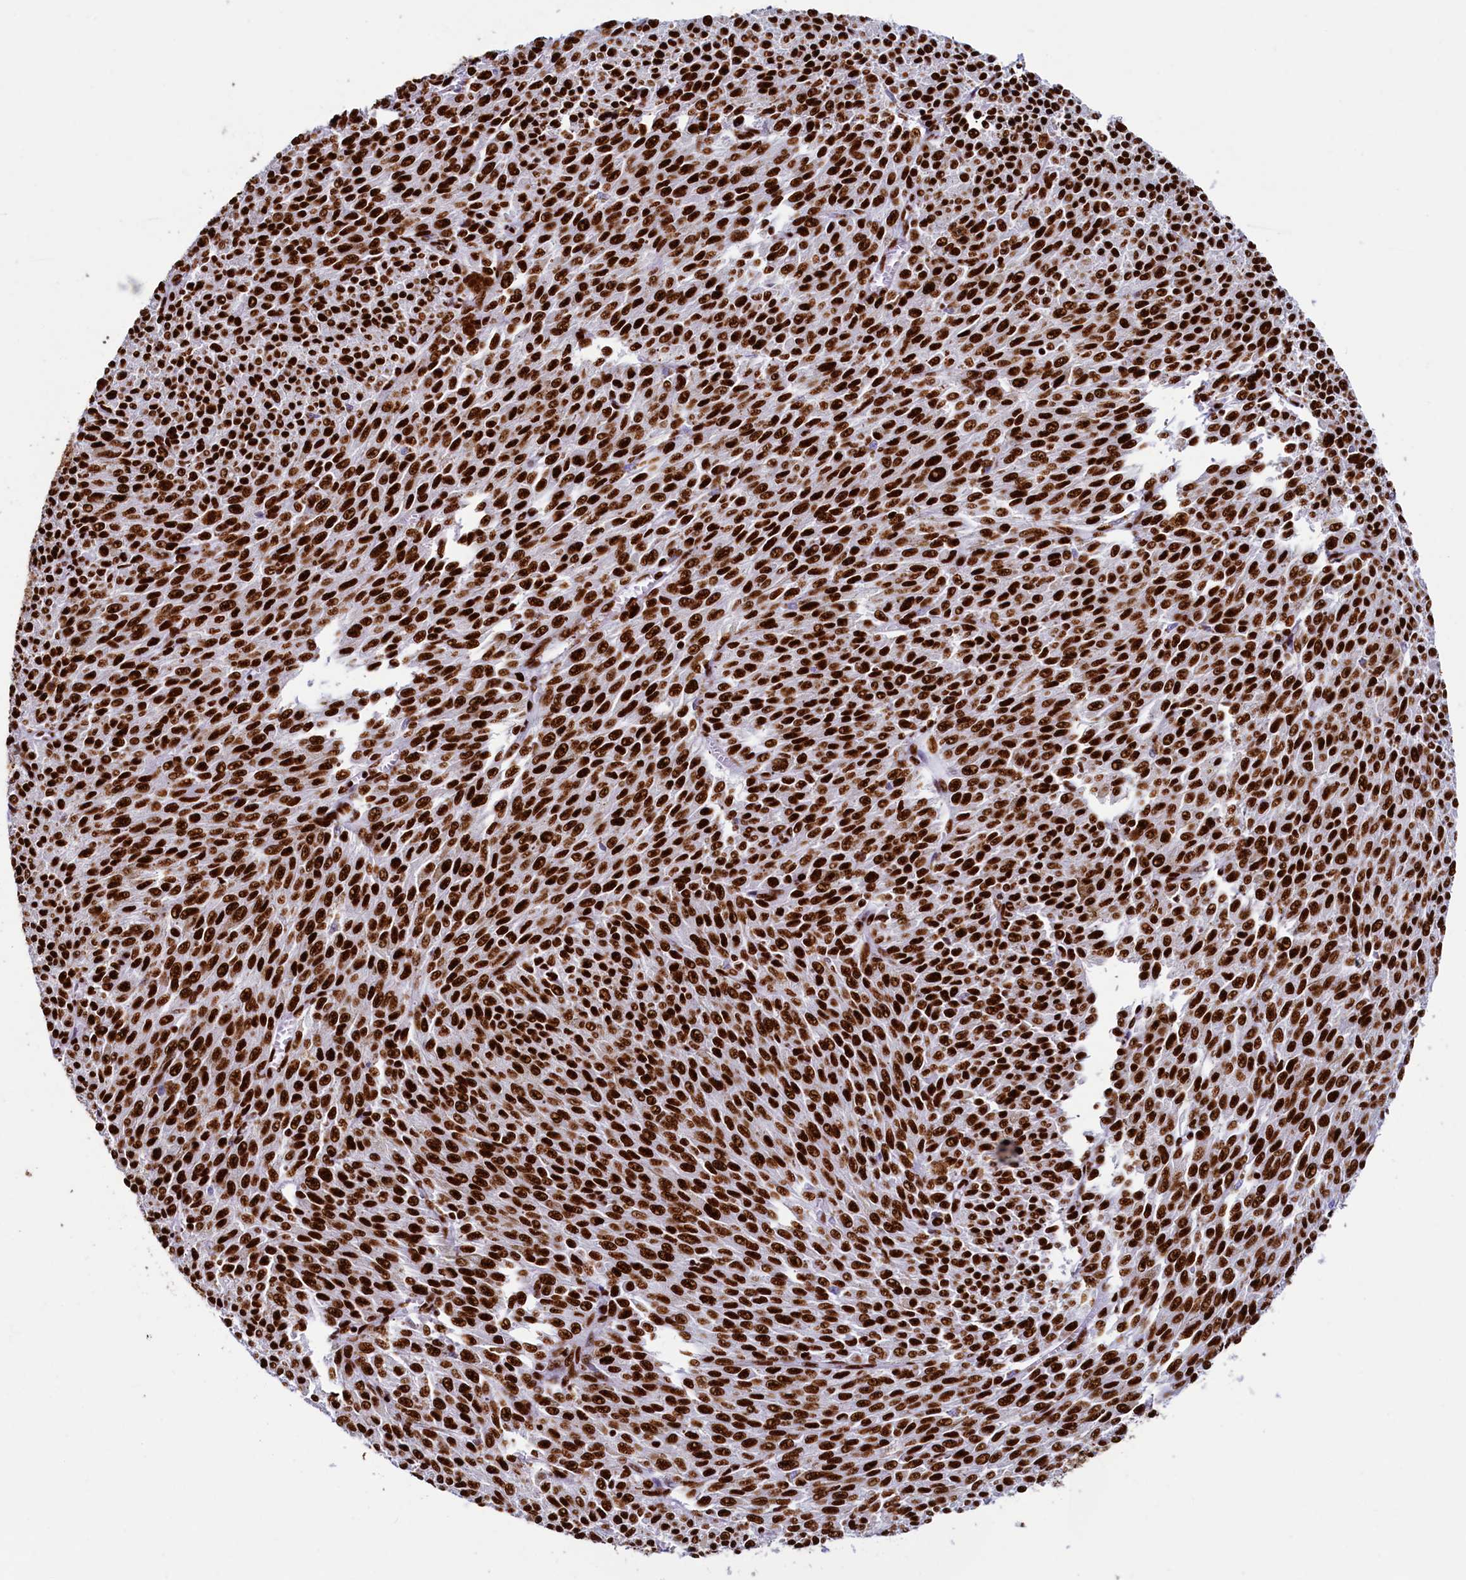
{"staining": {"intensity": "strong", "quantity": ">75%", "location": "nuclear"}, "tissue": "melanoma", "cell_type": "Tumor cells", "image_type": "cancer", "snomed": [{"axis": "morphology", "description": "Malignant melanoma, NOS"}, {"axis": "topography", "description": "Skin"}], "caption": "Malignant melanoma stained with a protein marker demonstrates strong staining in tumor cells.", "gene": "SRRM2", "patient": {"sex": "female", "age": 52}}